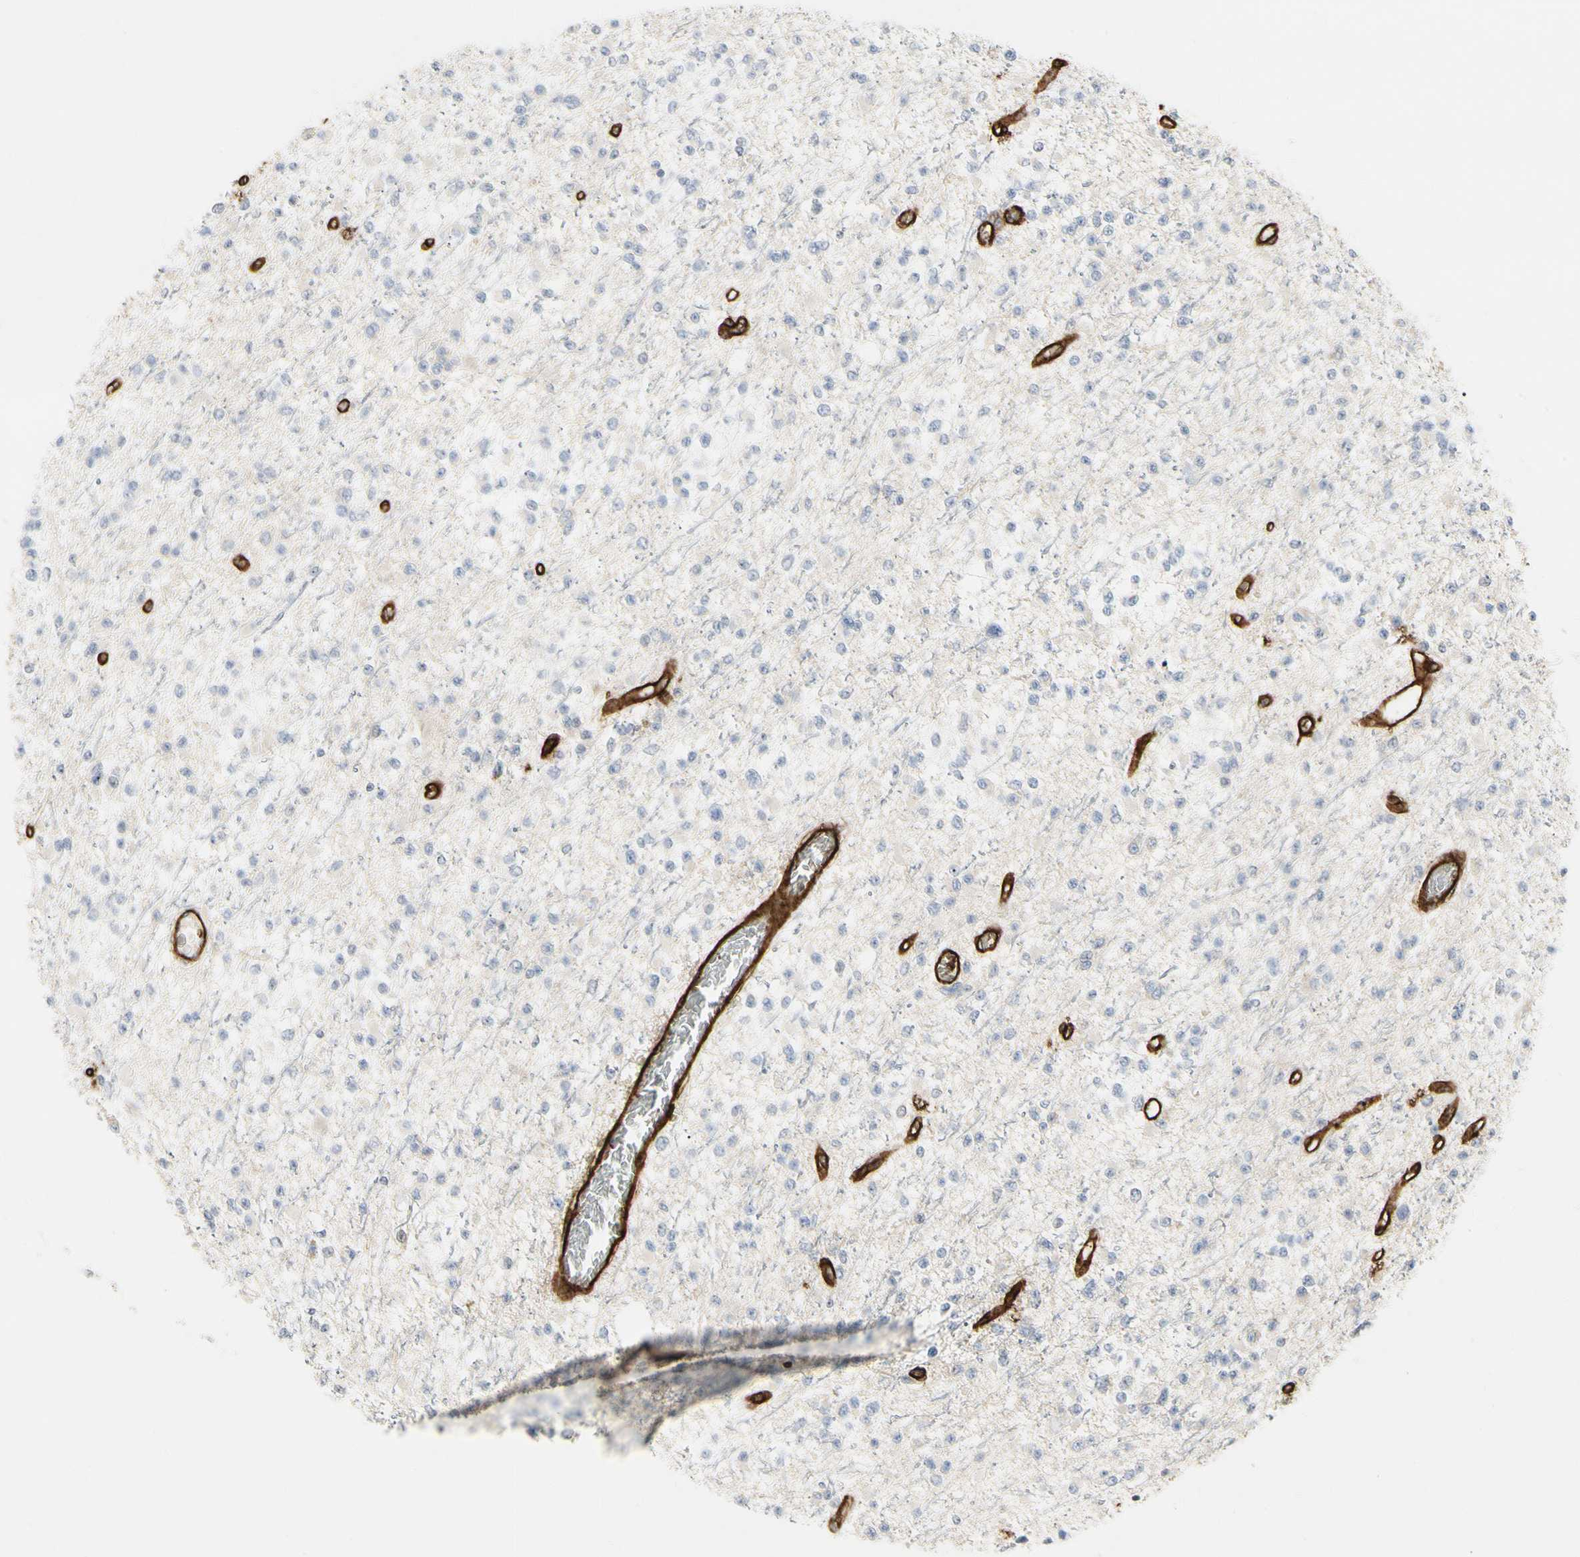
{"staining": {"intensity": "negative", "quantity": "none", "location": "none"}, "tissue": "glioma", "cell_type": "Tumor cells", "image_type": "cancer", "snomed": [{"axis": "morphology", "description": "Glioma, malignant, Low grade"}, {"axis": "topography", "description": "Brain"}], "caption": "Immunohistochemistry image of neoplastic tissue: malignant low-grade glioma stained with DAB (3,3'-diaminobenzidine) shows no significant protein positivity in tumor cells.", "gene": "GGT5", "patient": {"sex": "female", "age": 22}}